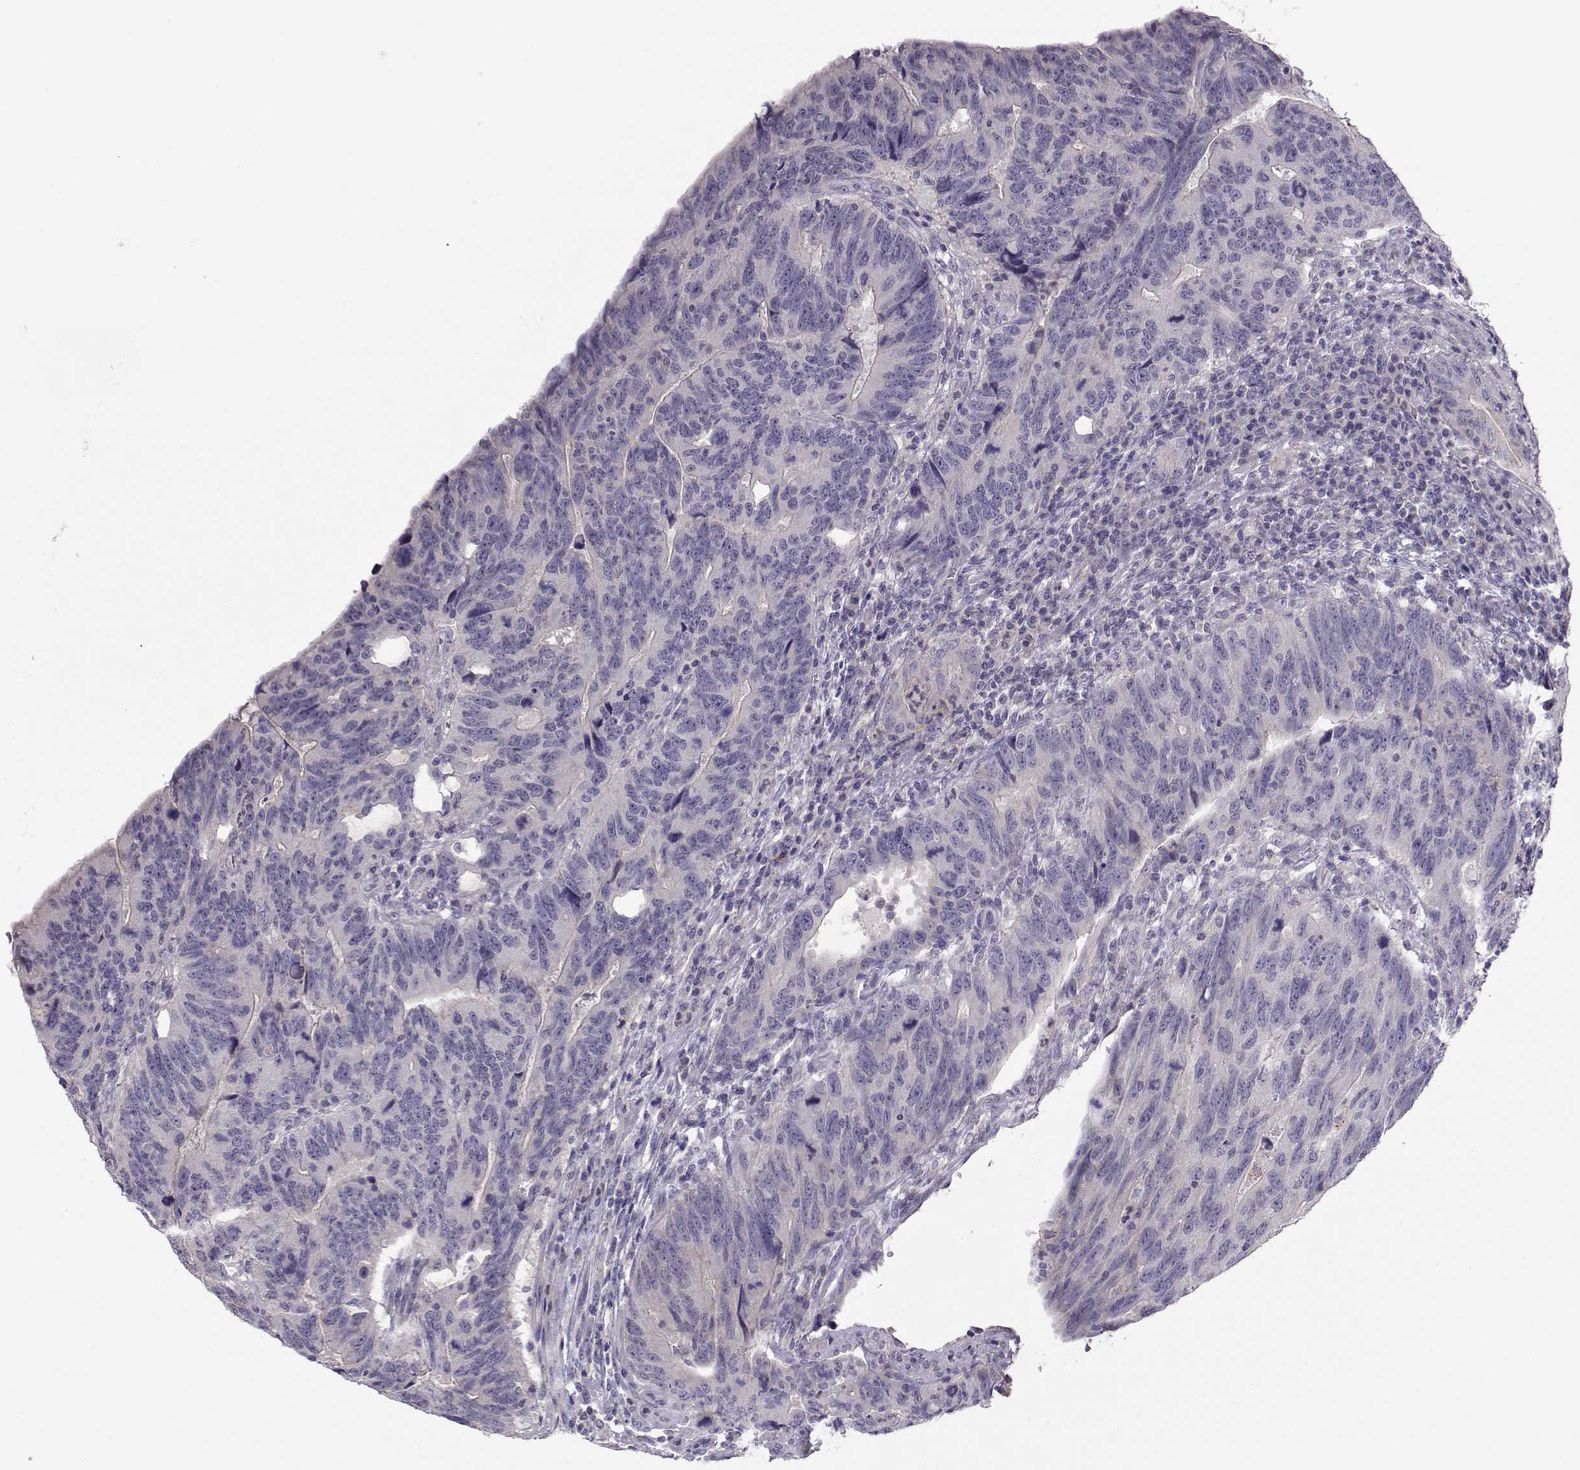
{"staining": {"intensity": "negative", "quantity": "none", "location": "none"}, "tissue": "colorectal cancer", "cell_type": "Tumor cells", "image_type": "cancer", "snomed": [{"axis": "morphology", "description": "Adenocarcinoma, NOS"}, {"axis": "topography", "description": "Colon"}], "caption": "Colorectal cancer (adenocarcinoma) stained for a protein using IHC displays no expression tumor cells.", "gene": "GRK1", "patient": {"sex": "female", "age": 77}}